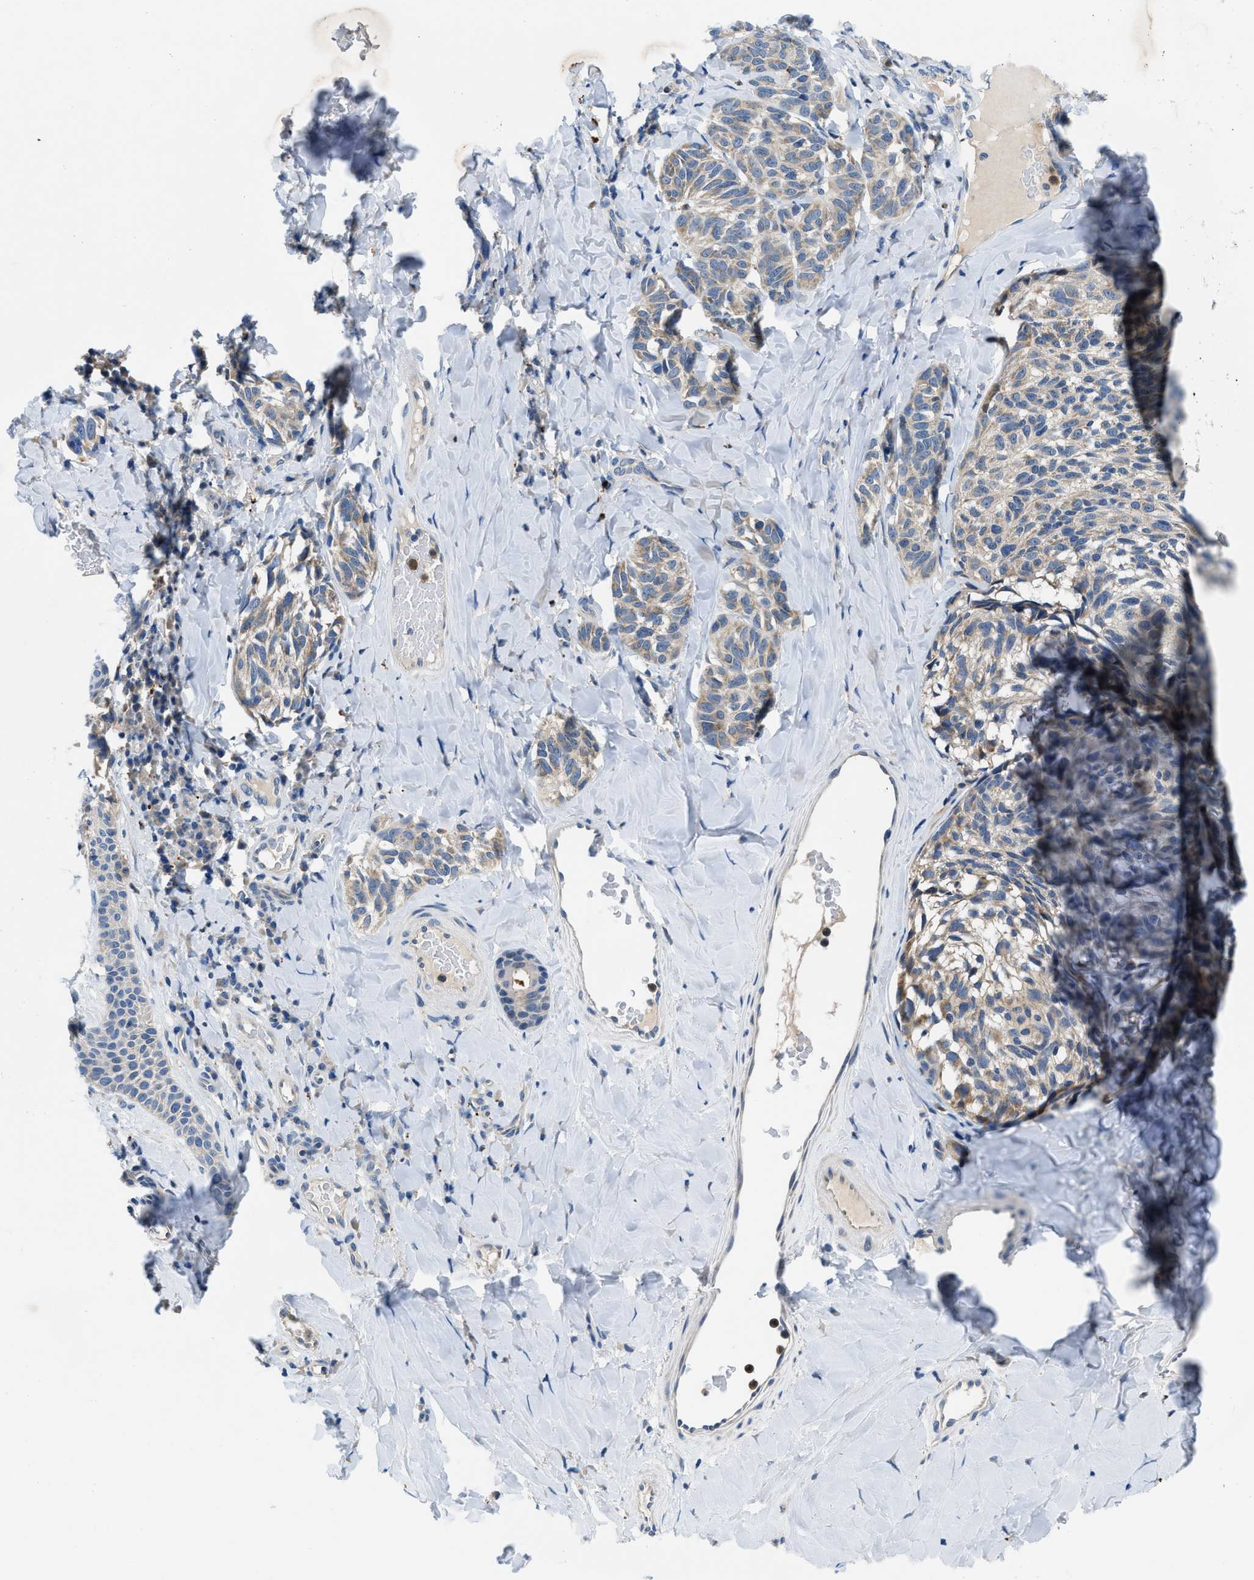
{"staining": {"intensity": "weak", "quantity": ">75%", "location": "cytoplasmic/membranous"}, "tissue": "melanoma", "cell_type": "Tumor cells", "image_type": "cancer", "snomed": [{"axis": "morphology", "description": "Malignant melanoma, NOS"}, {"axis": "topography", "description": "Skin"}], "caption": "Human malignant melanoma stained with a brown dye reveals weak cytoplasmic/membranous positive positivity in about >75% of tumor cells.", "gene": "ADGRE3", "patient": {"sex": "female", "age": 73}}